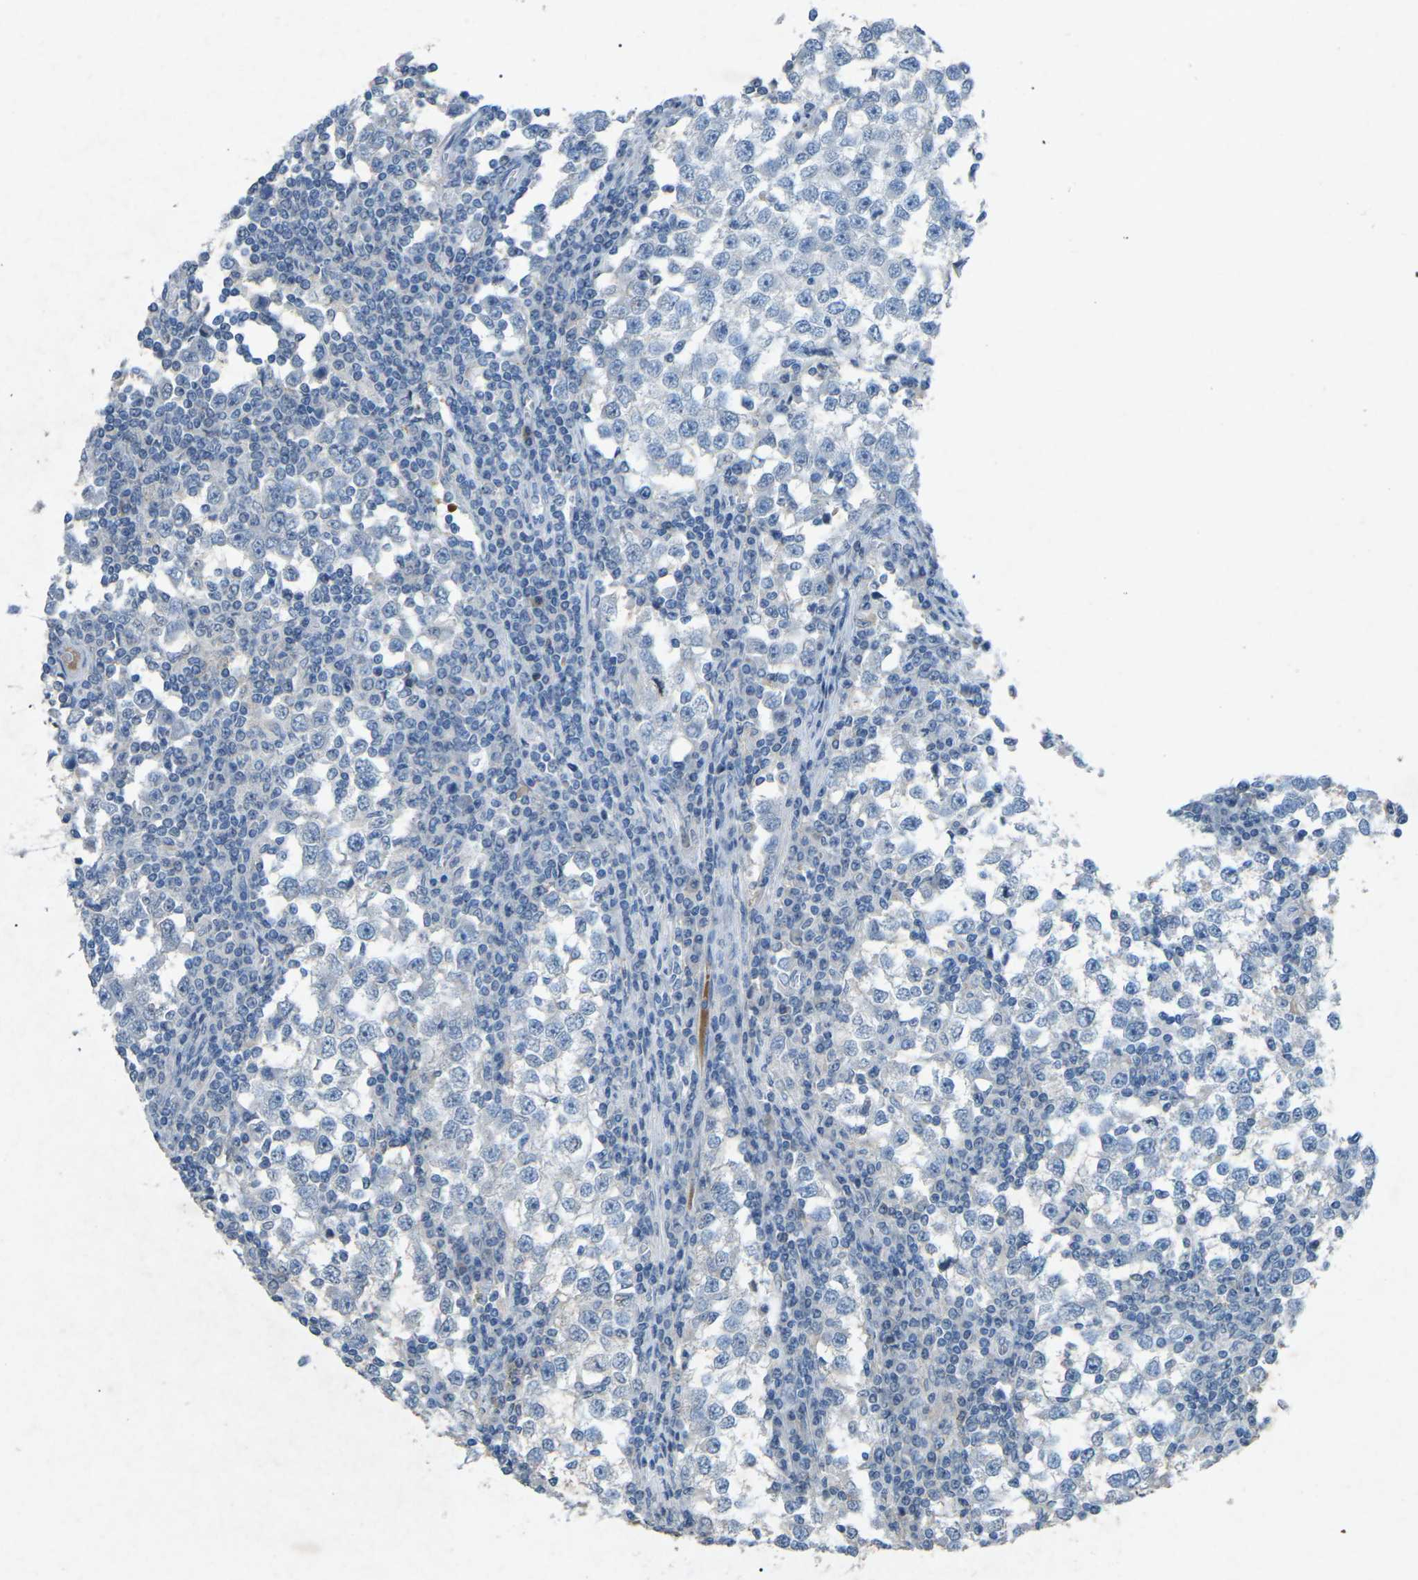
{"staining": {"intensity": "negative", "quantity": "none", "location": "none"}, "tissue": "testis cancer", "cell_type": "Tumor cells", "image_type": "cancer", "snomed": [{"axis": "morphology", "description": "Seminoma, NOS"}, {"axis": "topography", "description": "Testis"}], "caption": "This micrograph is of testis seminoma stained with IHC to label a protein in brown with the nuclei are counter-stained blue. There is no staining in tumor cells. Brightfield microscopy of immunohistochemistry (IHC) stained with DAB (brown) and hematoxylin (blue), captured at high magnification.", "gene": "A1BG", "patient": {"sex": "male", "age": 65}}